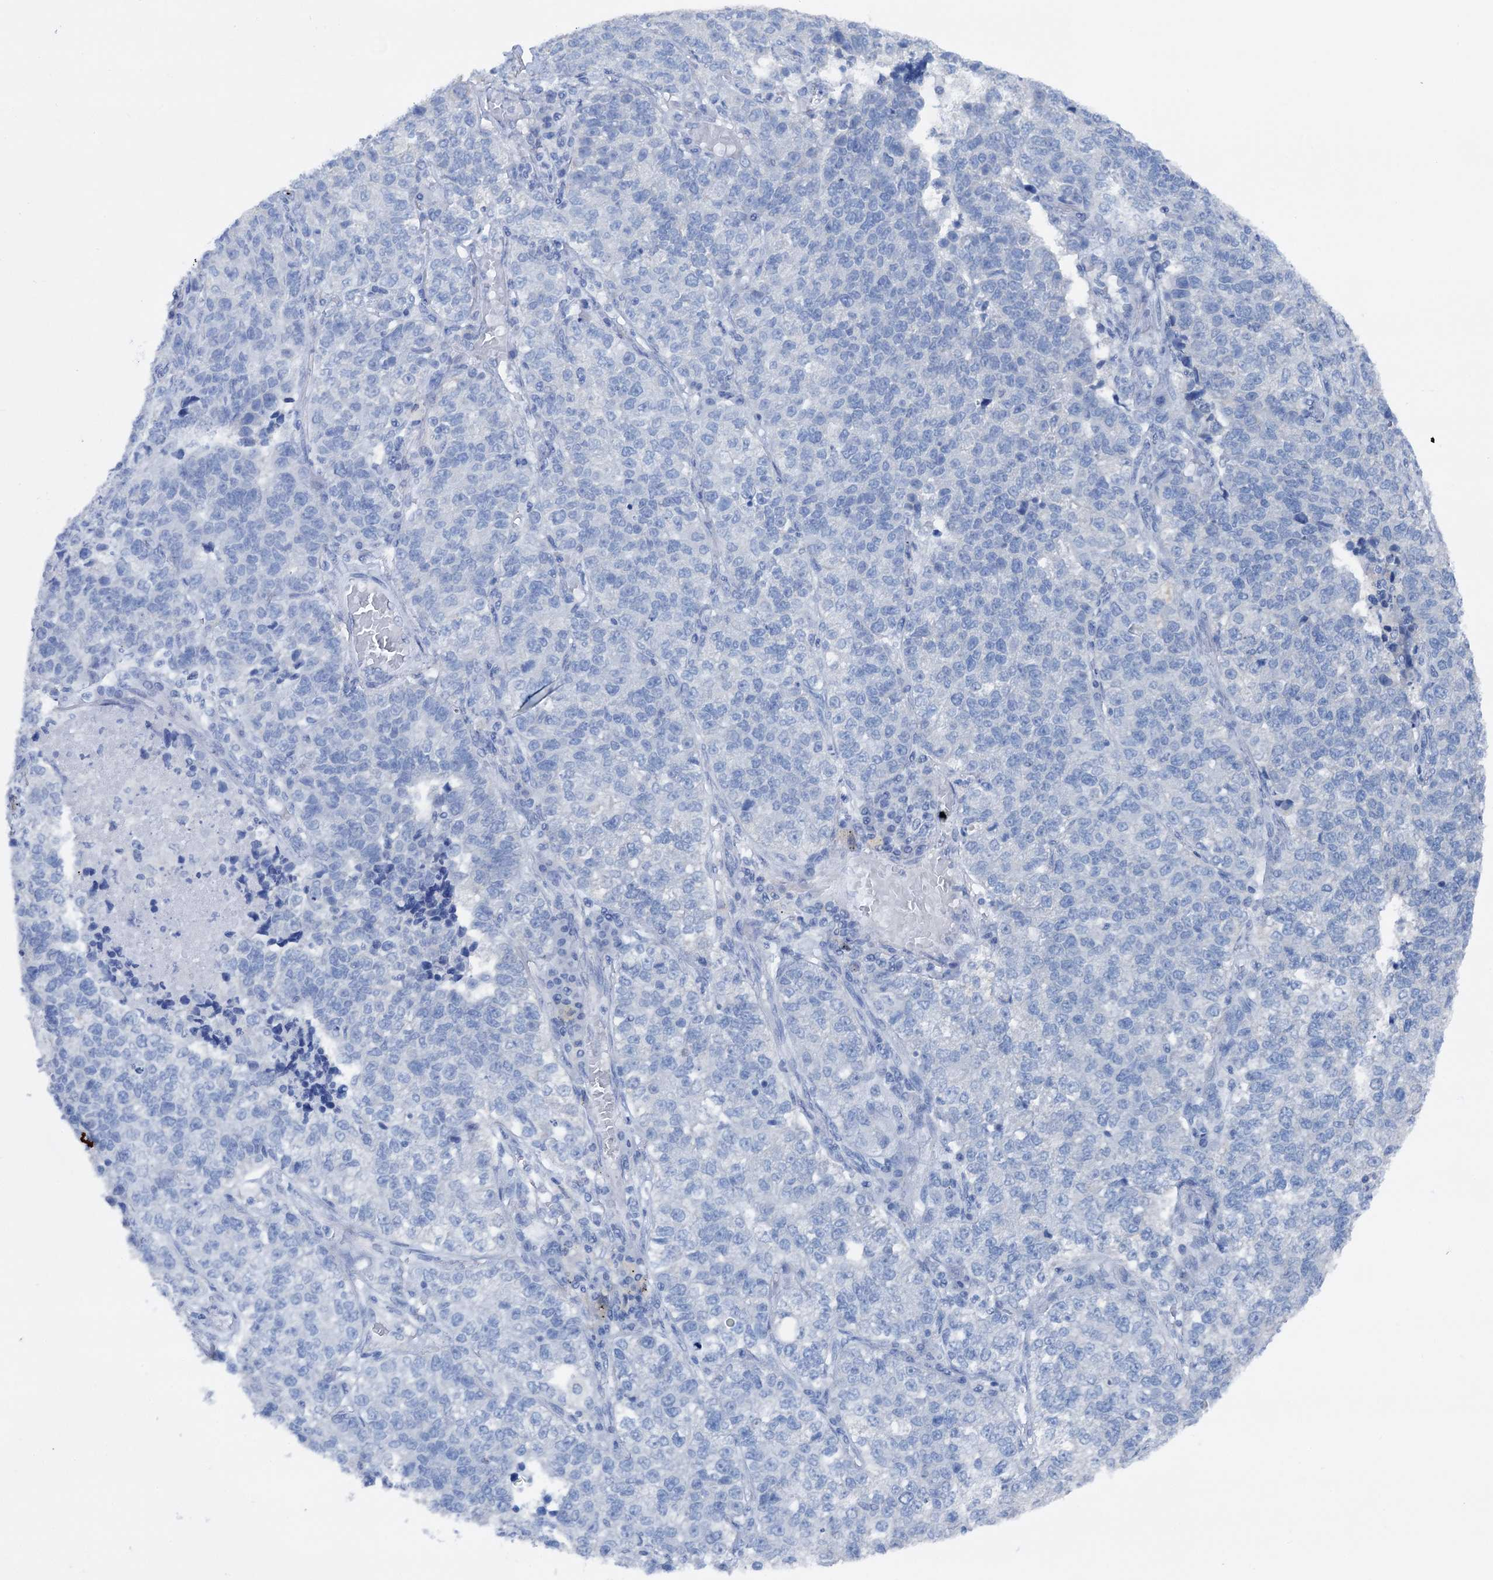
{"staining": {"intensity": "negative", "quantity": "none", "location": "none"}, "tissue": "lung cancer", "cell_type": "Tumor cells", "image_type": "cancer", "snomed": [{"axis": "morphology", "description": "Adenocarcinoma, NOS"}, {"axis": "topography", "description": "Lung"}], "caption": "Lung adenocarcinoma was stained to show a protein in brown. There is no significant positivity in tumor cells.", "gene": "ARL13A", "patient": {"sex": "male", "age": 49}}